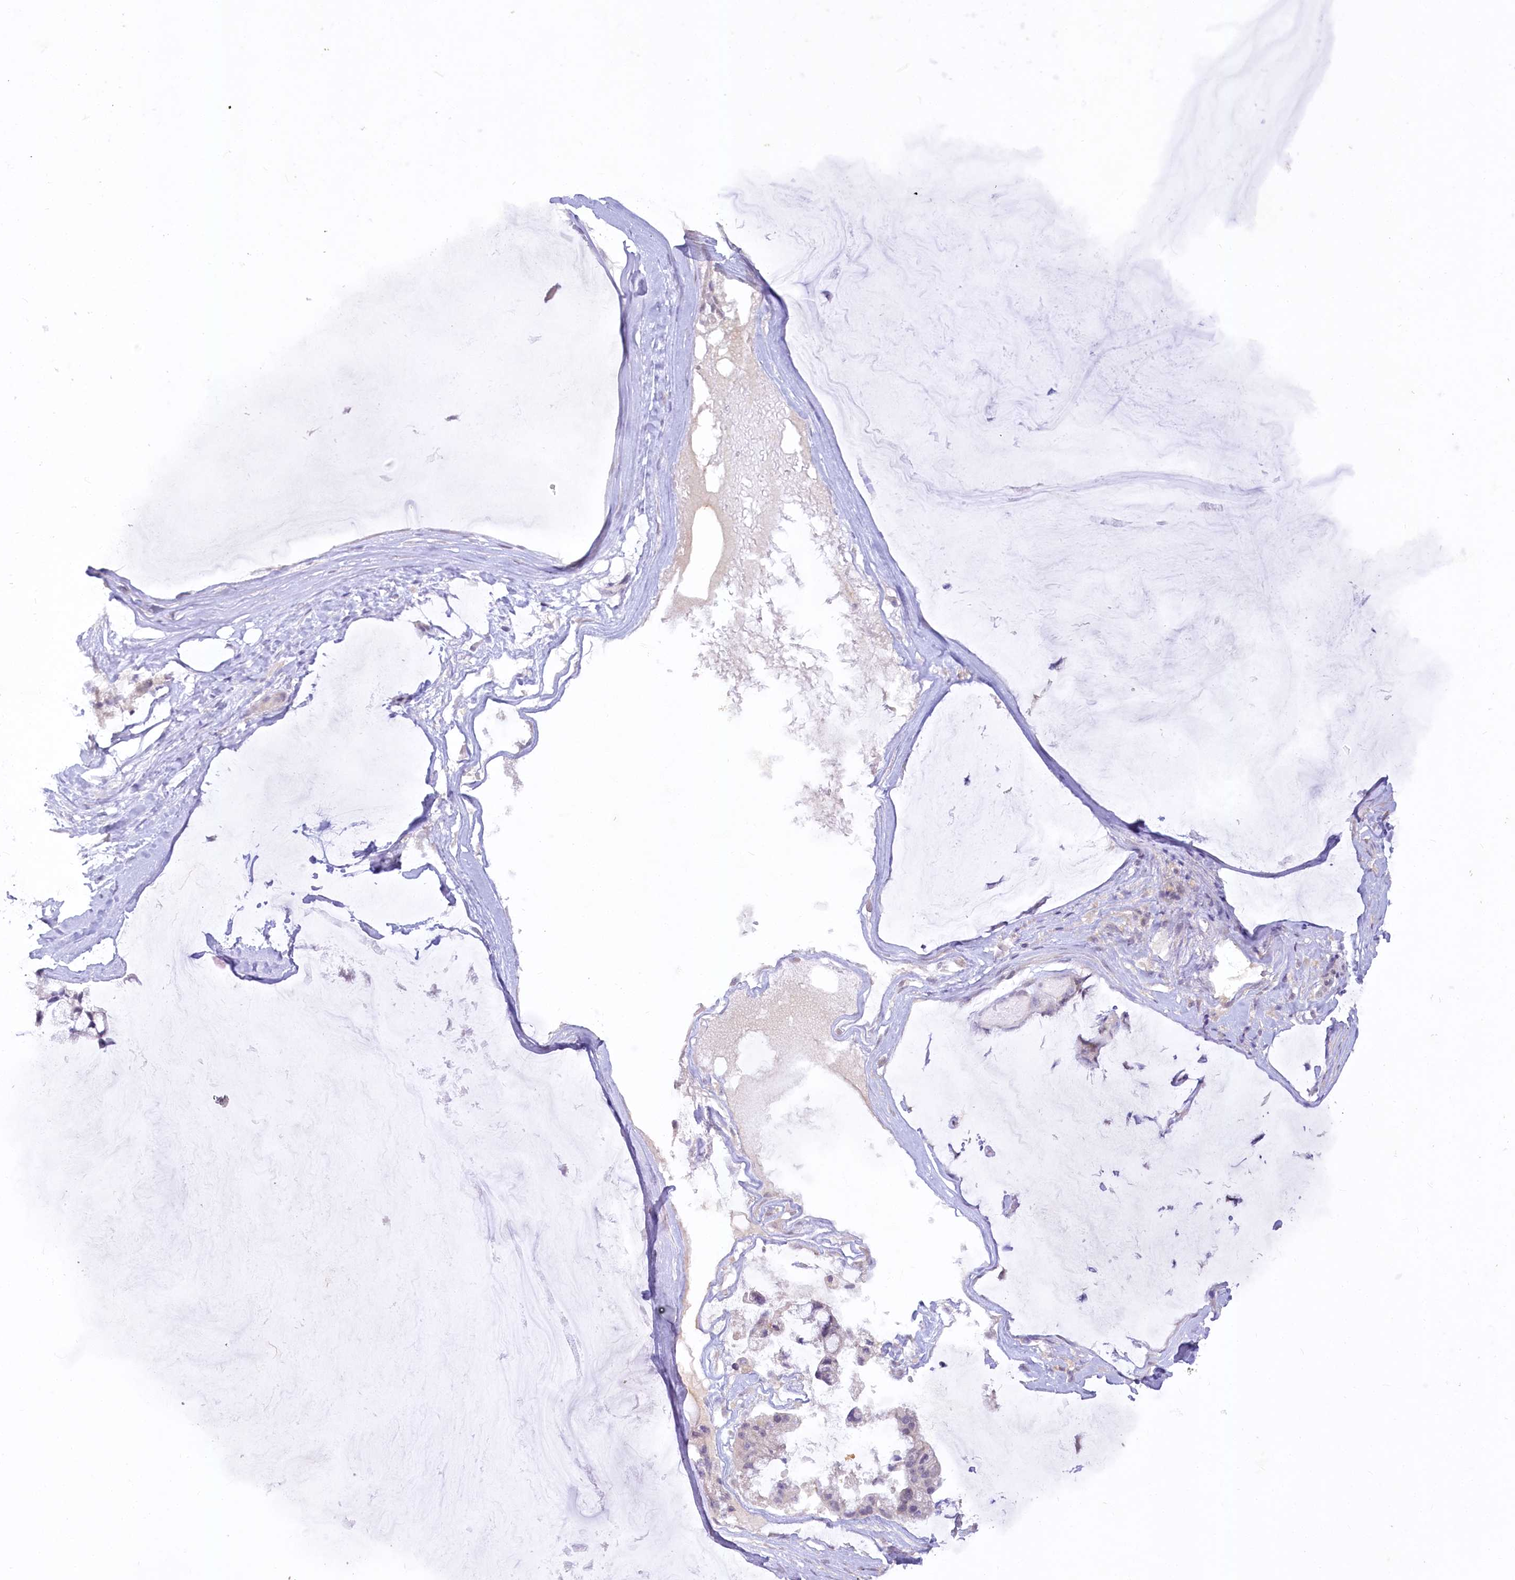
{"staining": {"intensity": "negative", "quantity": "none", "location": "none"}, "tissue": "ovarian cancer", "cell_type": "Tumor cells", "image_type": "cancer", "snomed": [{"axis": "morphology", "description": "Cystadenocarcinoma, mucinous, NOS"}, {"axis": "topography", "description": "Ovary"}], "caption": "Histopathology image shows no significant protein staining in tumor cells of mucinous cystadenocarcinoma (ovarian).", "gene": "EFHC2", "patient": {"sex": "female", "age": 39}}